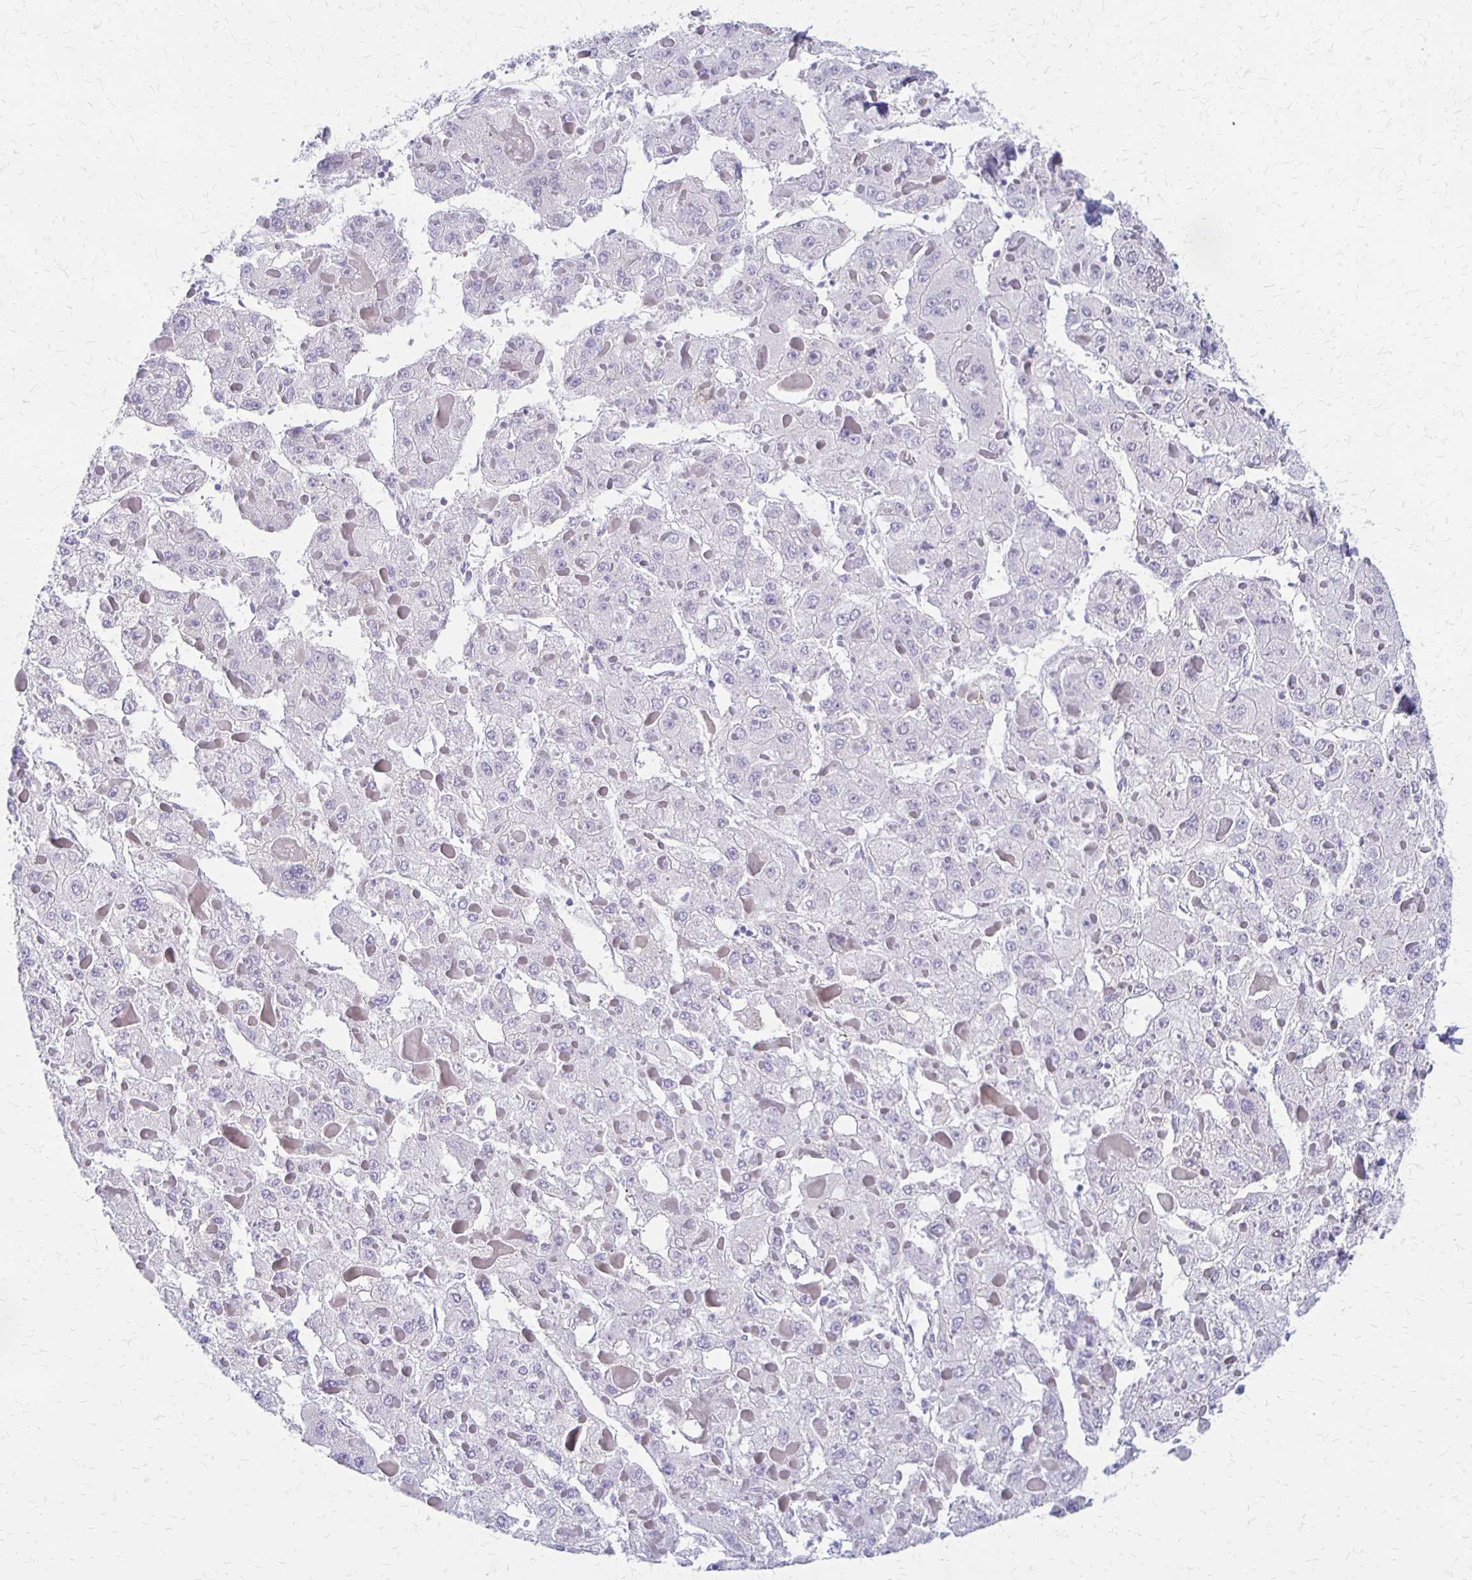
{"staining": {"intensity": "negative", "quantity": "none", "location": "none"}, "tissue": "liver cancer", "cell_type": "Tumor cells", "image_type": "cancer", "snomed": [{"axis": "morphology", "description": "Carcinoma, Hepatocellular, NOS"}, {"axis": "topography", "description": "Liver"}], "caption": "High magnification brightfield microscopy of liver hepatocellular carcinoma stained with DAB (3,3'-diaminobenzidine) (brown) and counterstained with hematoxylin (blue): tumor cells show no significant expression.", "gene": "RHOC", "patient": {"sex": "female", "age": 73}}